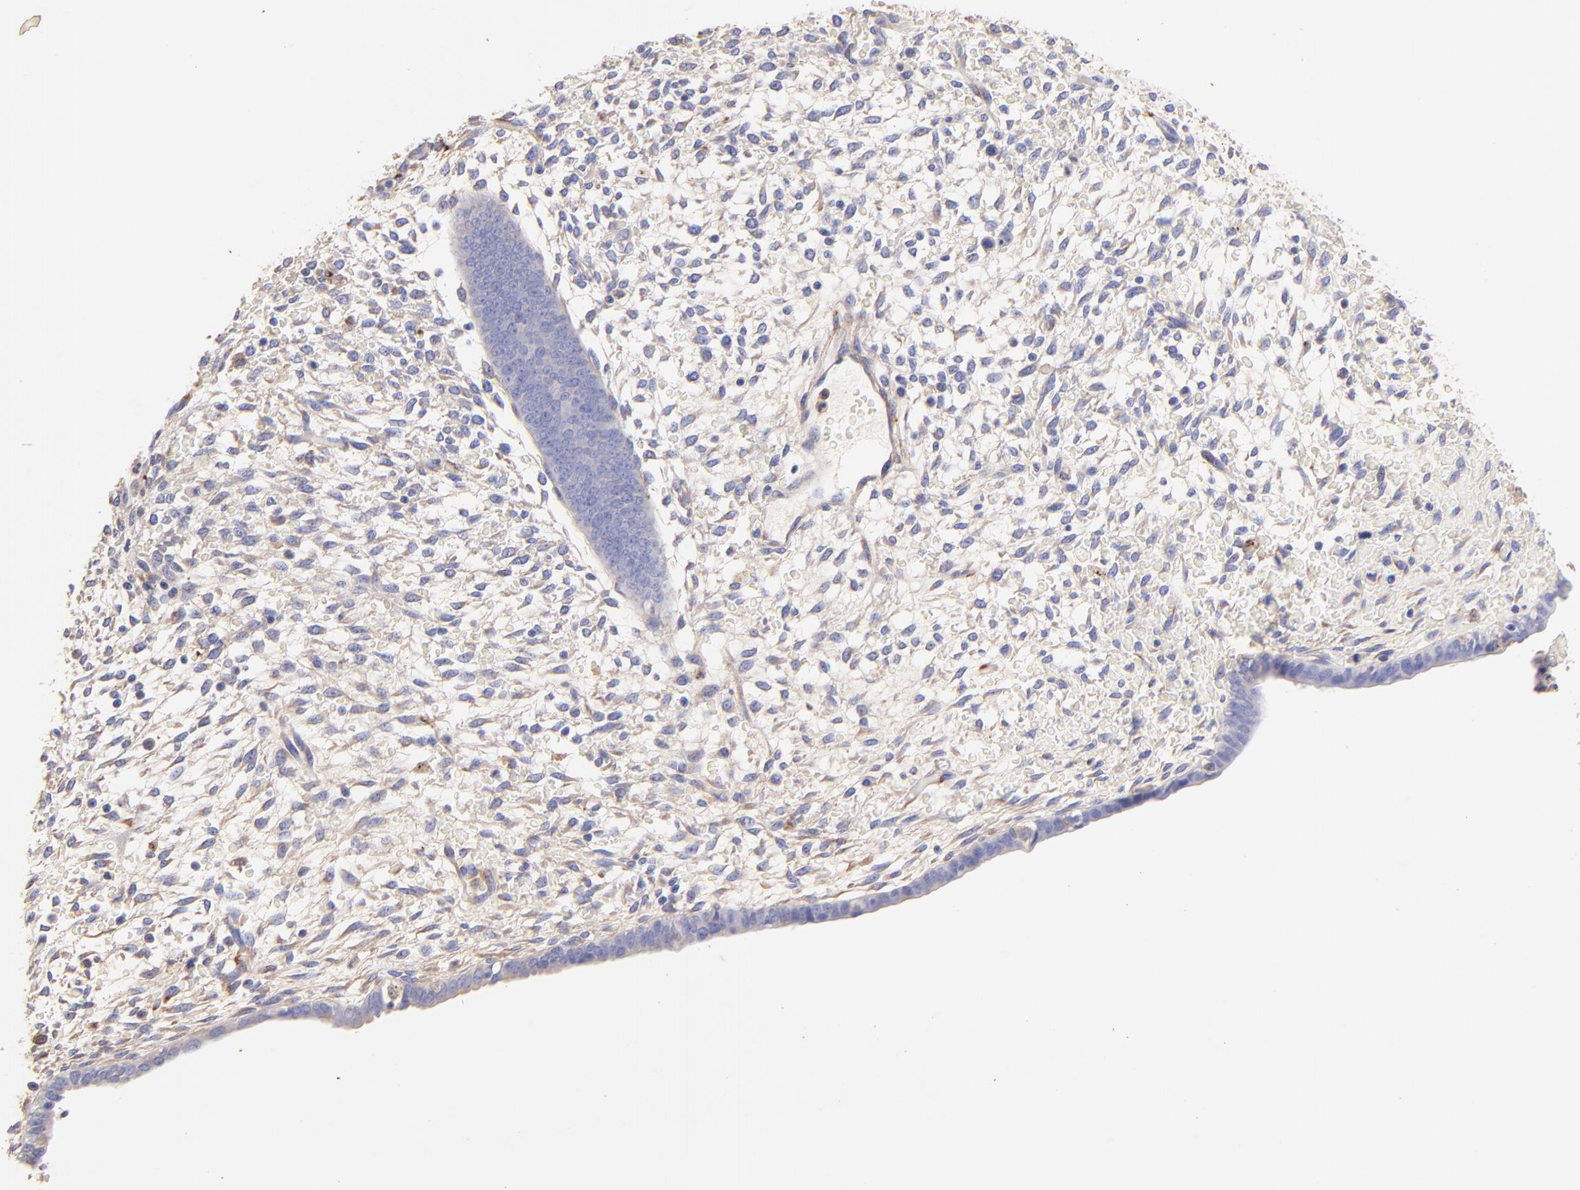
{"staining": {"intensity": "moderate", "quantity": ">75%", "location": "cytoplasmic/membranous"}, "tissue": "endometrium", "cell_type": "Cells in endometrial stroma", "image_type": "normal", "snomed": [{"axis": "morphology", "description": "Normal tissue, NOS"}, {"axis": "topography", "description": "Endometrium"}], "caption": "High-power microscopy captured an immunohistochemistry (IHC) histopathology image of benign endometrium, revealing moderate cytoplasmic/membranous positivity in about >75% of cells in endometrial stroma.", "gene": "BGN", "patient": {"sex": "female", "age": 42}}